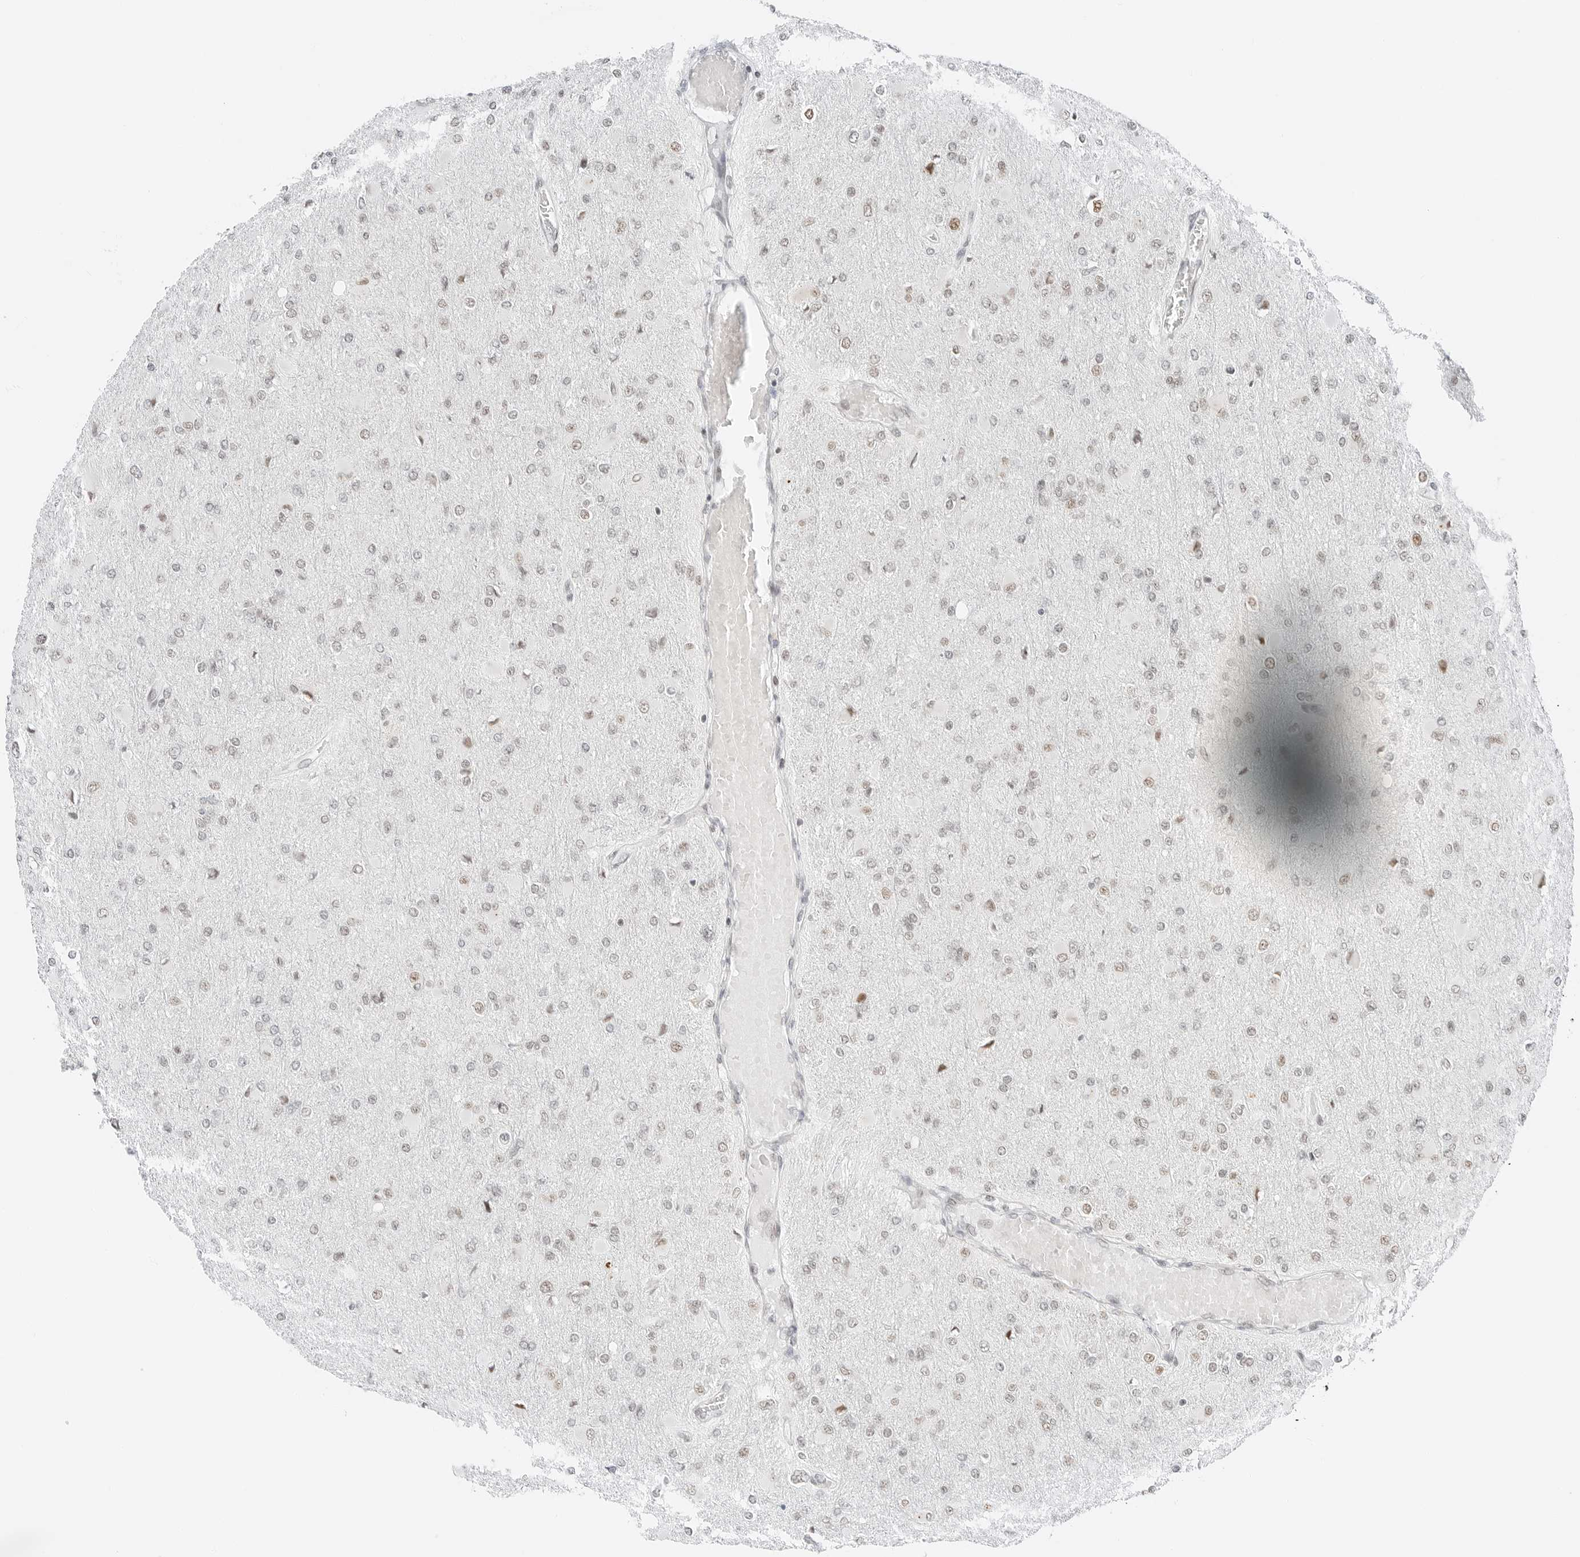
{"staining": {"intensity": "weak", "quantity": "<25%", "location": "nuclear"}, "tissue": "glioma", "cell_type": "Tumor cells", "image_type": "cancer", "snomed": [{"axis": "morphology", "description": "Glioma, malignant, High grade"}, {"axis": "topography", "description": "Cerebral cortex"}], "caption": "High power microscopy micrograph of an IHC histopathology image of glioma, revealing no significant positivity in tumor cells.", "gene": "CRTC2", "patient": {"sex": "female", "age": 36}}